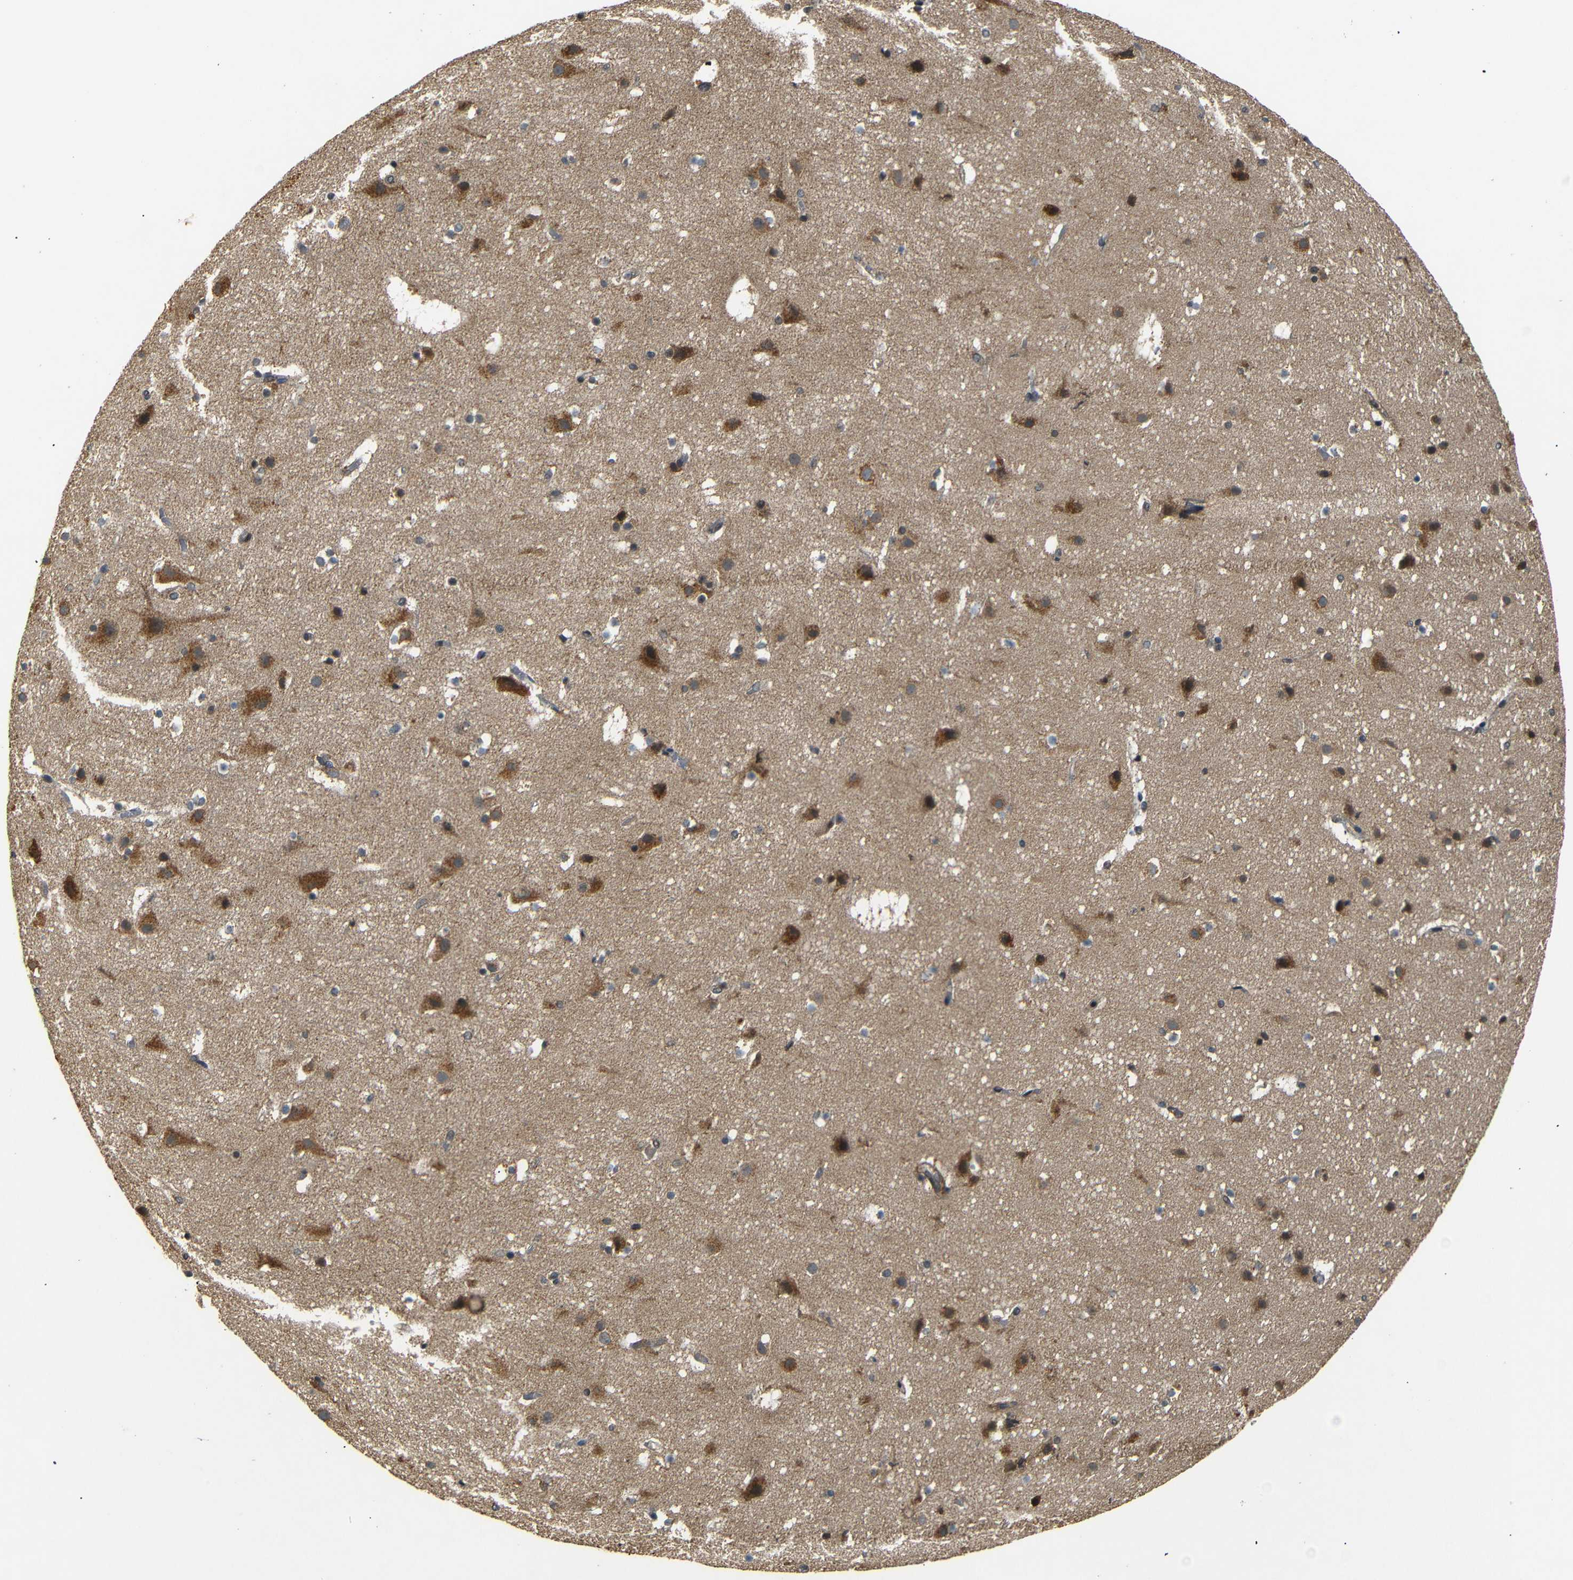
{"staining": {"intensity": "weak", "quantity": "25%-75%", "location": "cytoplasmic/membranous"}, "tissue": "cerebral cortex", "cell_type": "Endothelial cells", "image_type": "normal", "snomed": [{"axis": "morphology", "description": "Normal tissue, NOS"}, {"axis": "topography", "description": "Cerebral cortex"}], "caption": "About 25%-75% of endothelial cells in unremarkable human cerebral cortex show weak cytoplasmic/membranous protein positivity as visualized by brown immunohistochemical staining.", "gene": "TANK", "patient": {"sex": "male", "age": 45}}